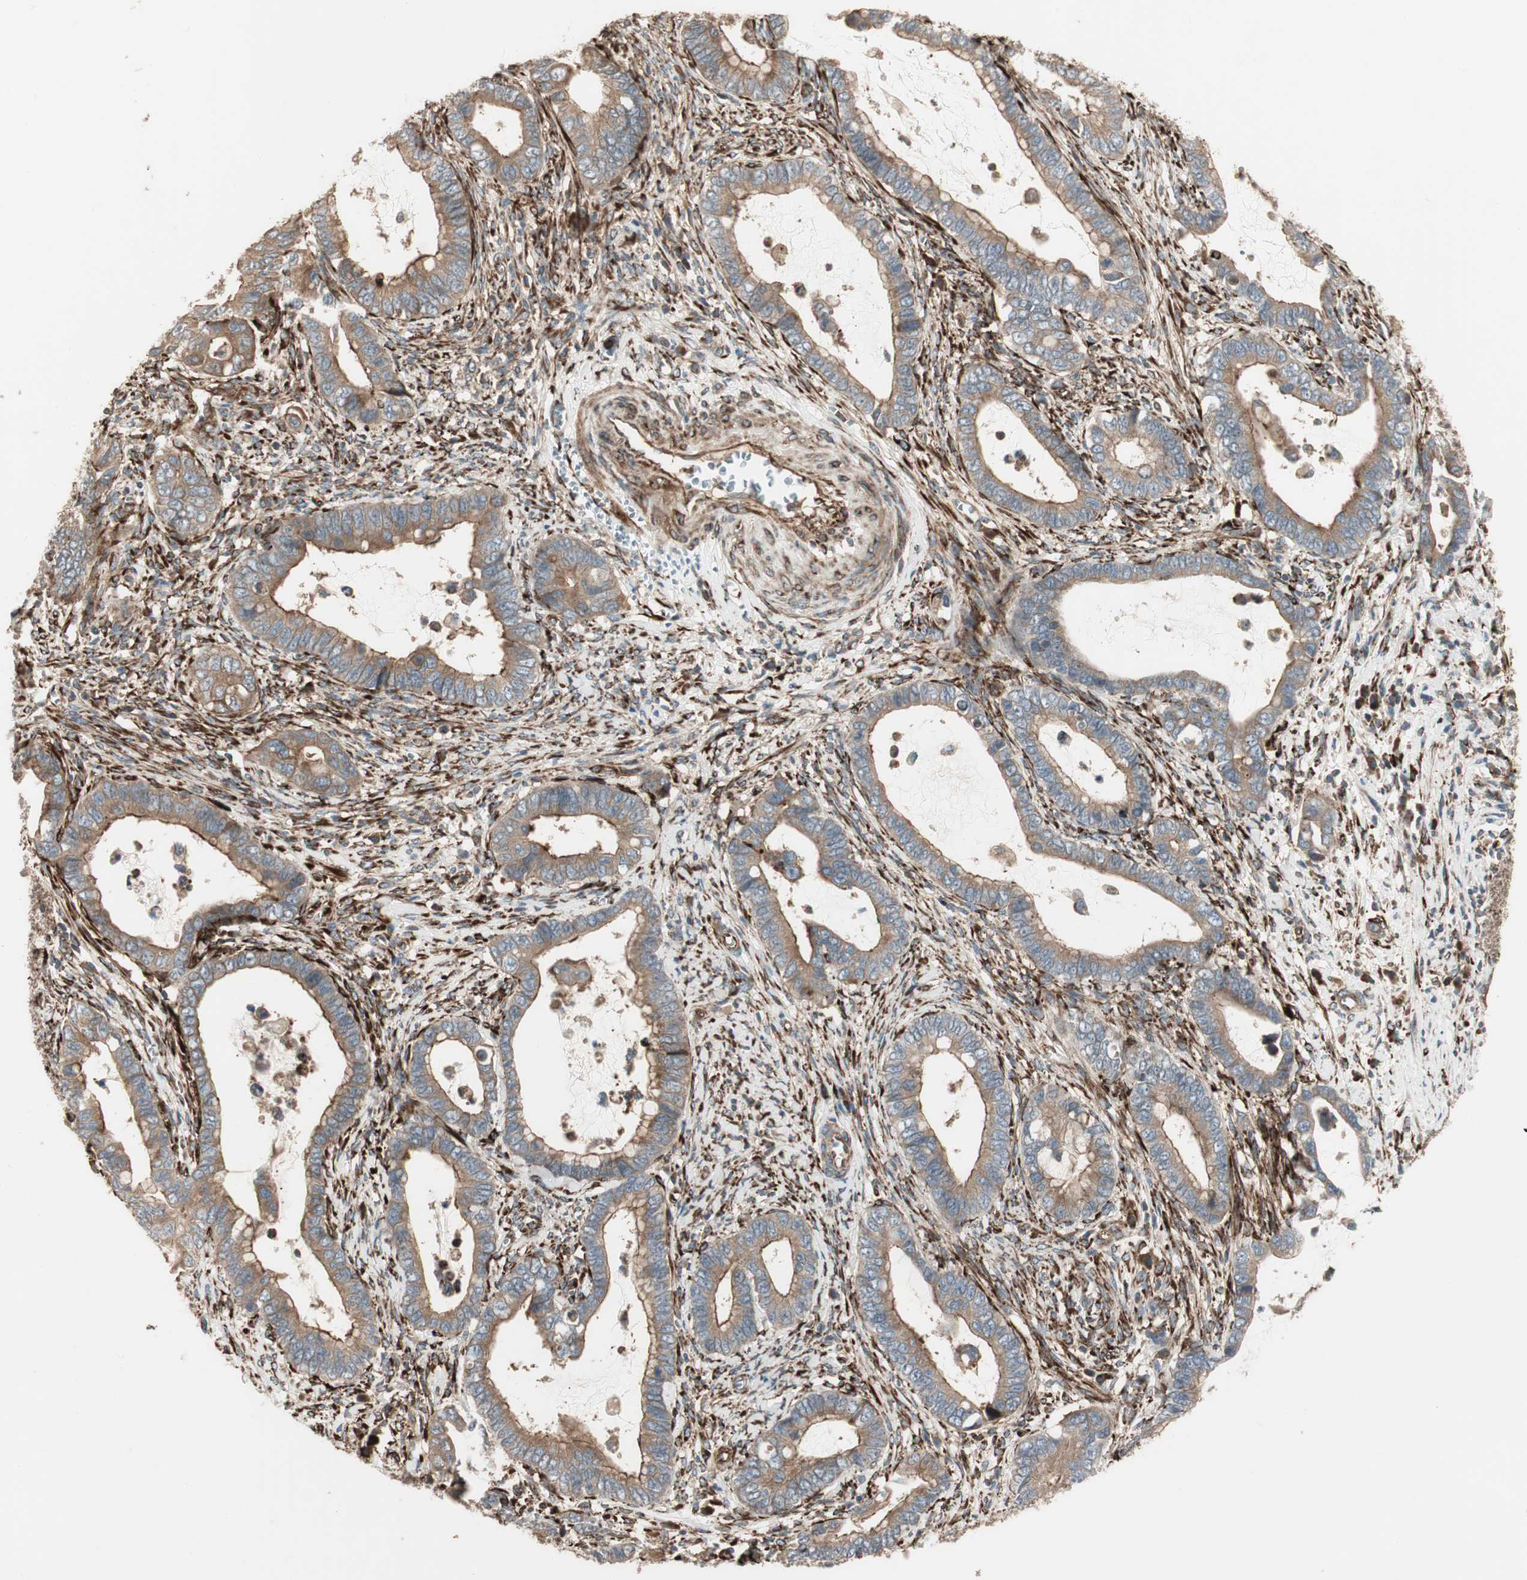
{"staining": {"intensity": "moderate", "quantity": ">75%", "location": "cytoplasmic/membranous"}, "tissue": "cervical cancer", "cell_type": "Tumor cells", "image_type": "cancer", "snomed": [{"axis": "morphology", "description": "Adenocarcinoma, NOS"}, {"axis": "topography", "description": "Cervix"}], "caption": "Cervical adenocarcinoma stained with a protein marker reveals moderate staining in tumor cells.", "gene": "PRKG1", "patient": {"sex": "female", "age": 44}}